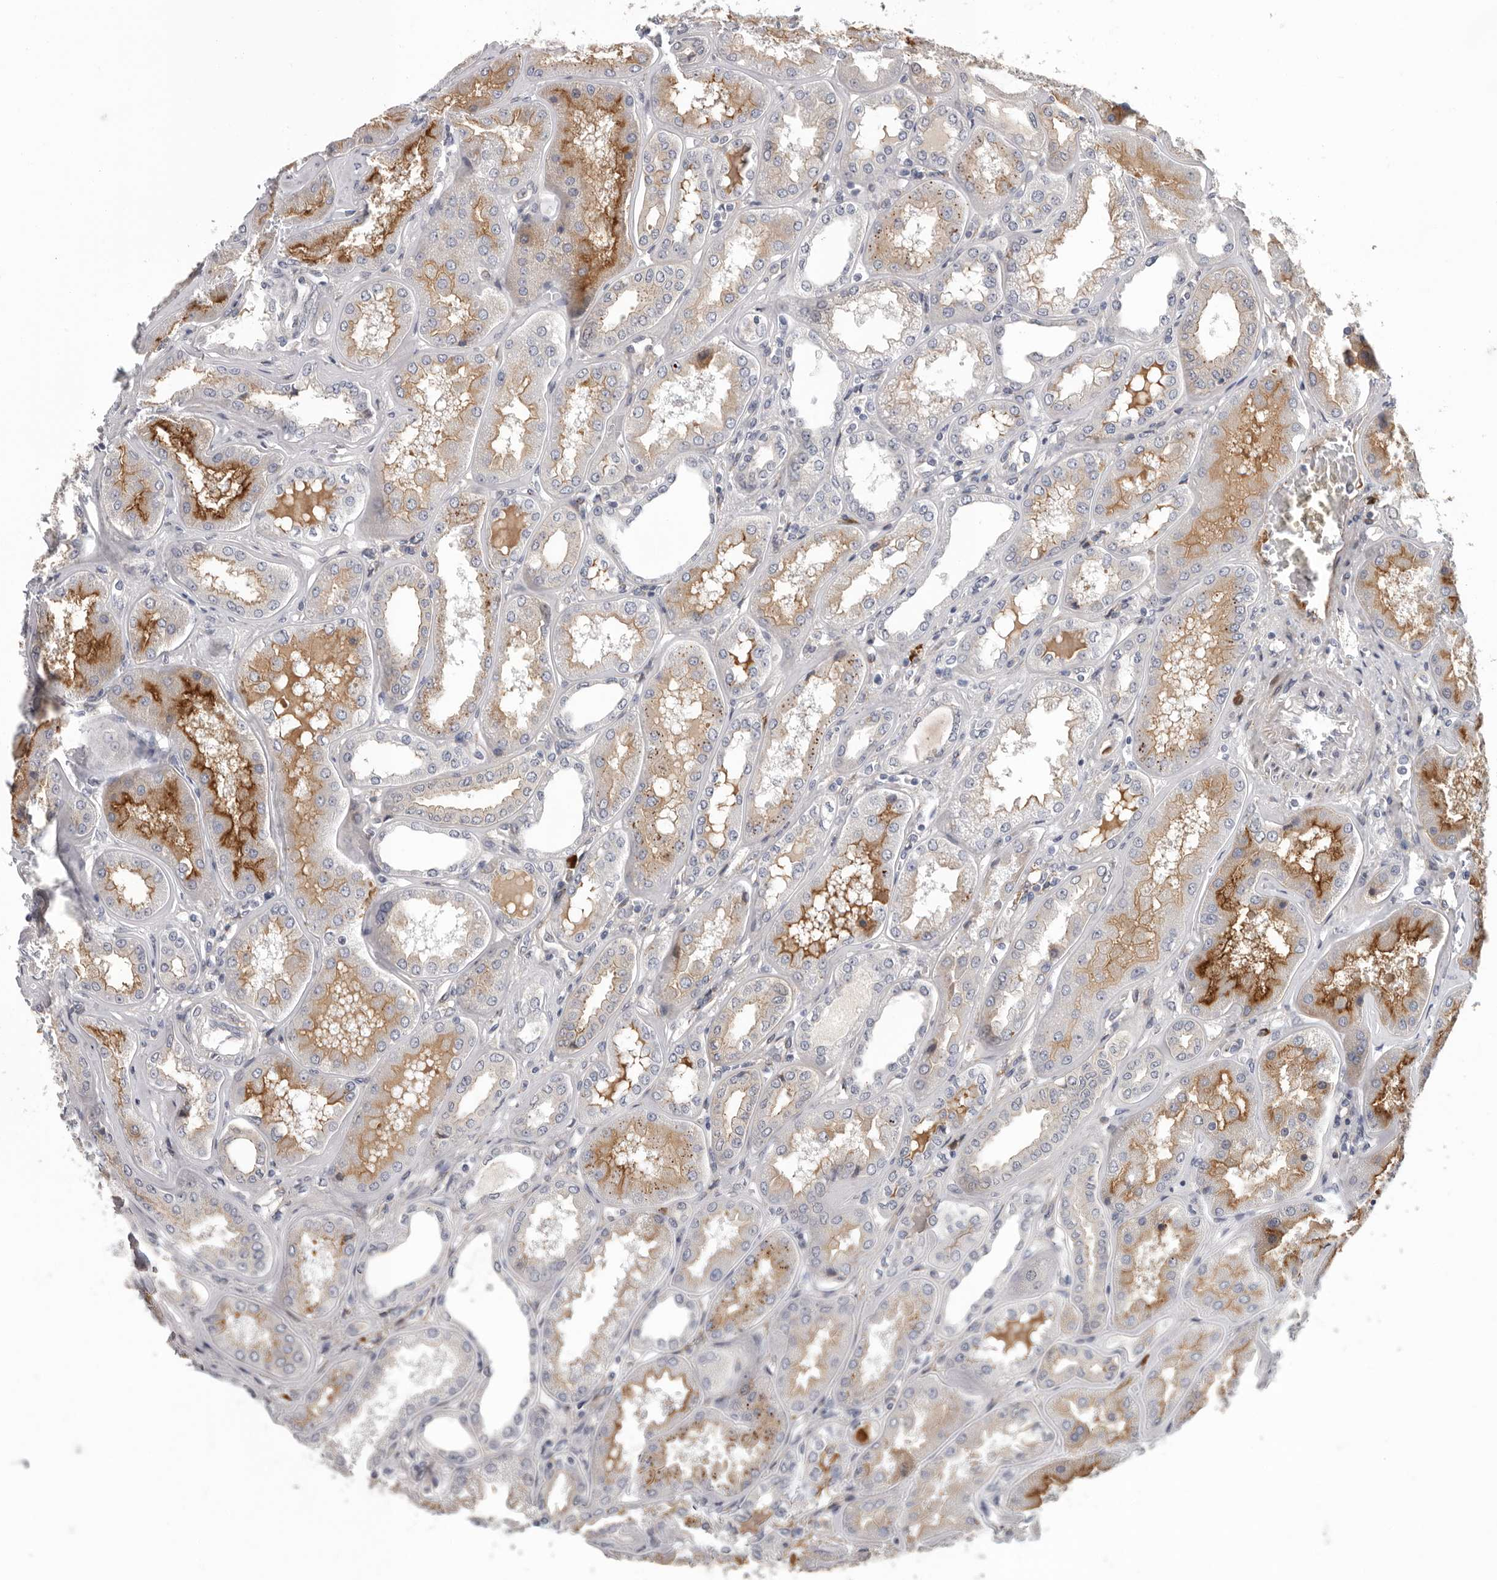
{"staining": {"intensity": "moderate", "quantity": ">75%", "location": "cytoplasmic/membranous"}, "tissue": "kidney", "cell_type": "Cells in glomeruli", "image_type": "normal", "snomed": [{"axis": "morphology", "description": "Normal tissue, NOS"}, {"axis": "topography", "description": "Kidney"}], "caption": "IHC staining of normal kidney, which reveals medium levels of moderate cytoplasmic/membranous staining in approximately >75% of cells in glomeruli indicating moderate cytoplasmic/membranous protein staining. The staining was performed using DAB (3,3'-diaminobenzidine) (brown) for protein detection and nuclei were counterstained in hematoxylin (blue).", "gene": "ATXN3L", "patient": {"sex": "female", "age": 56}}